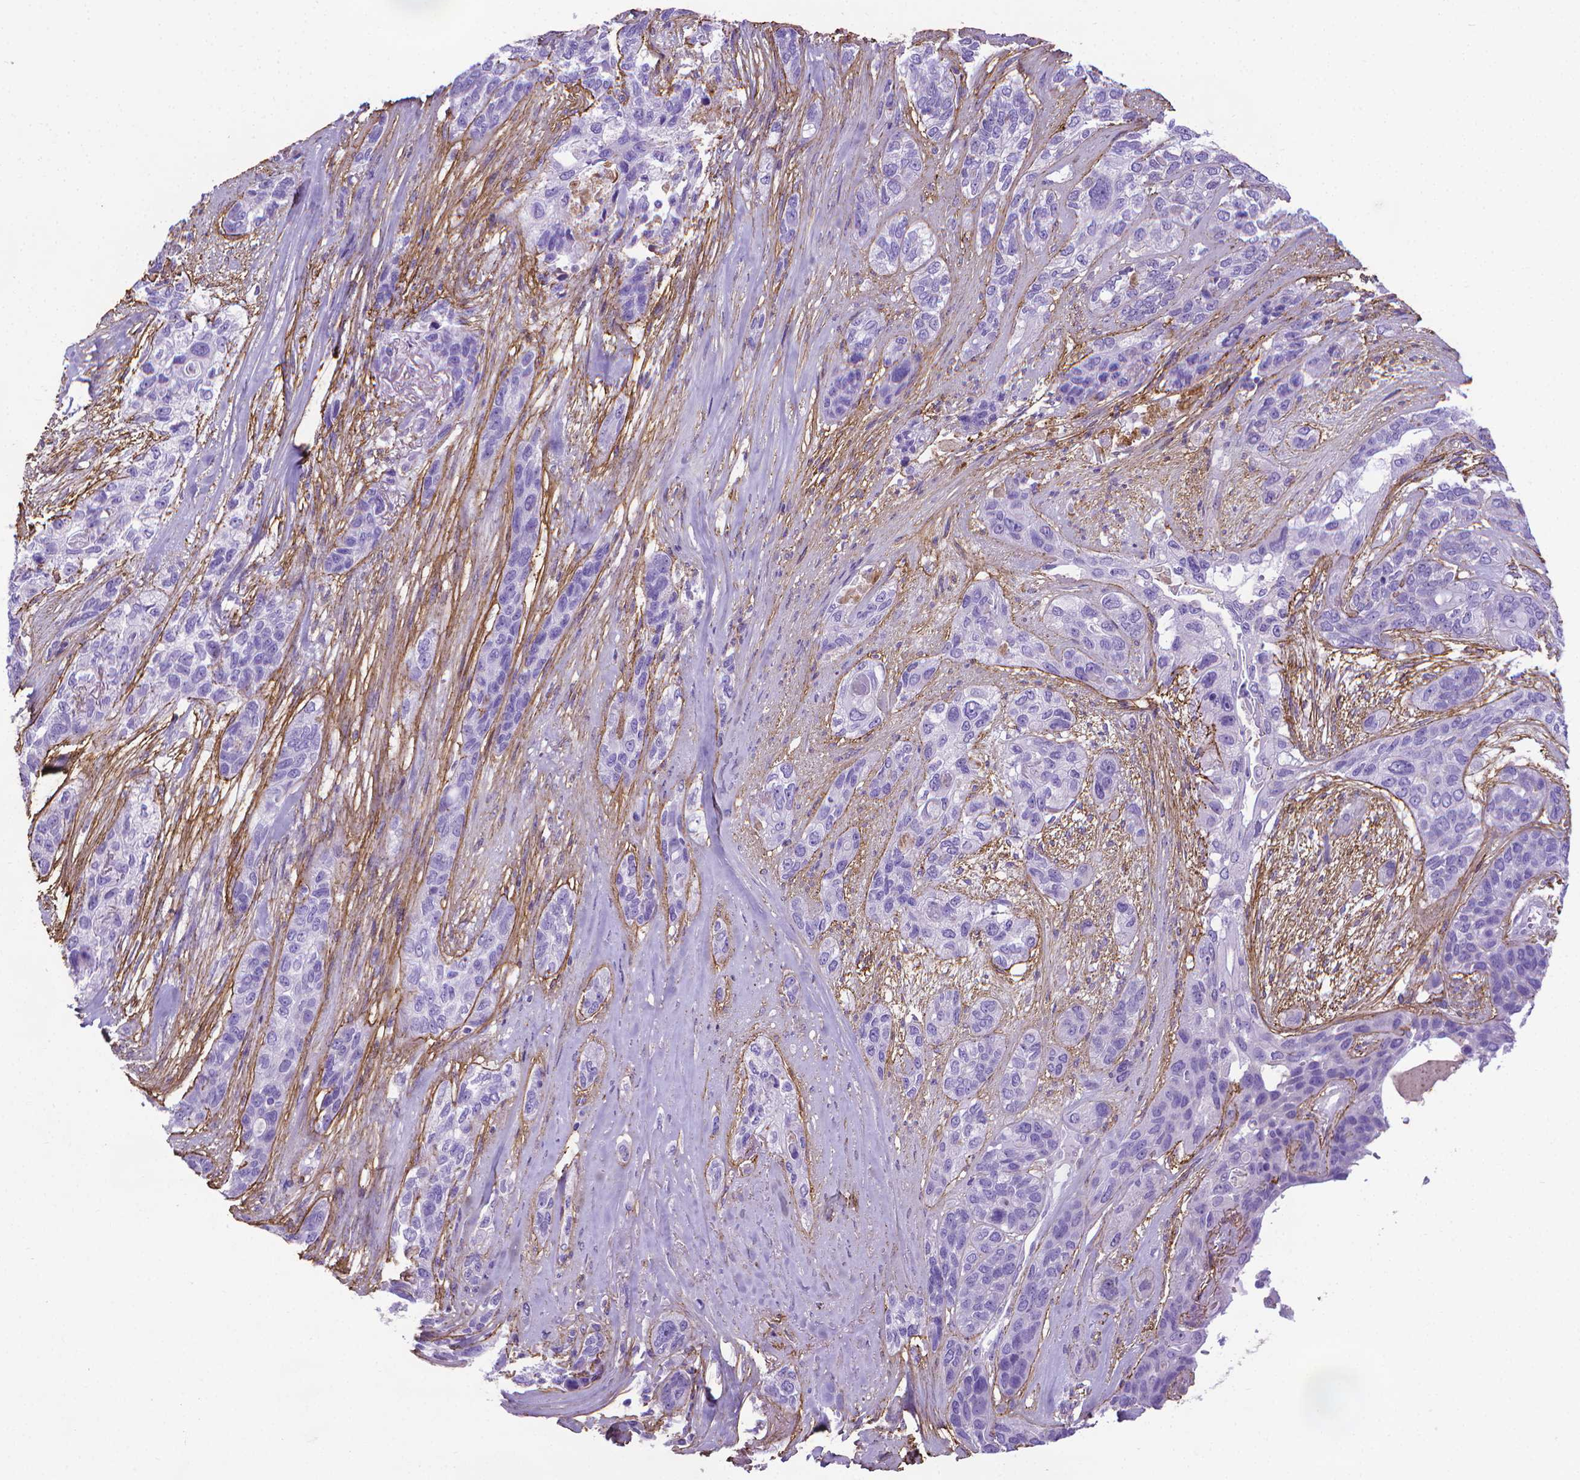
{"staining": {"intensity": "negative", "quantity": "none", "location": "none"}, "tissue": "lung cancer", "cell_type": "Tumor cells", "image_type": "cancer", "snomed": [{"axis": "morphology", "description": "Squamous cell carcinoma, NOS"}, {"axis": "topography", "description": "Lung"}], "caption": "An immunohistochemistry image of lung cancer (squamous cell carcinoma) is shown. There is no staining in tumor cells of lung cancer (squamous cell carcinoma).", "gene": "MFAP2", "patient": {"sex": "female", "age": 70}}